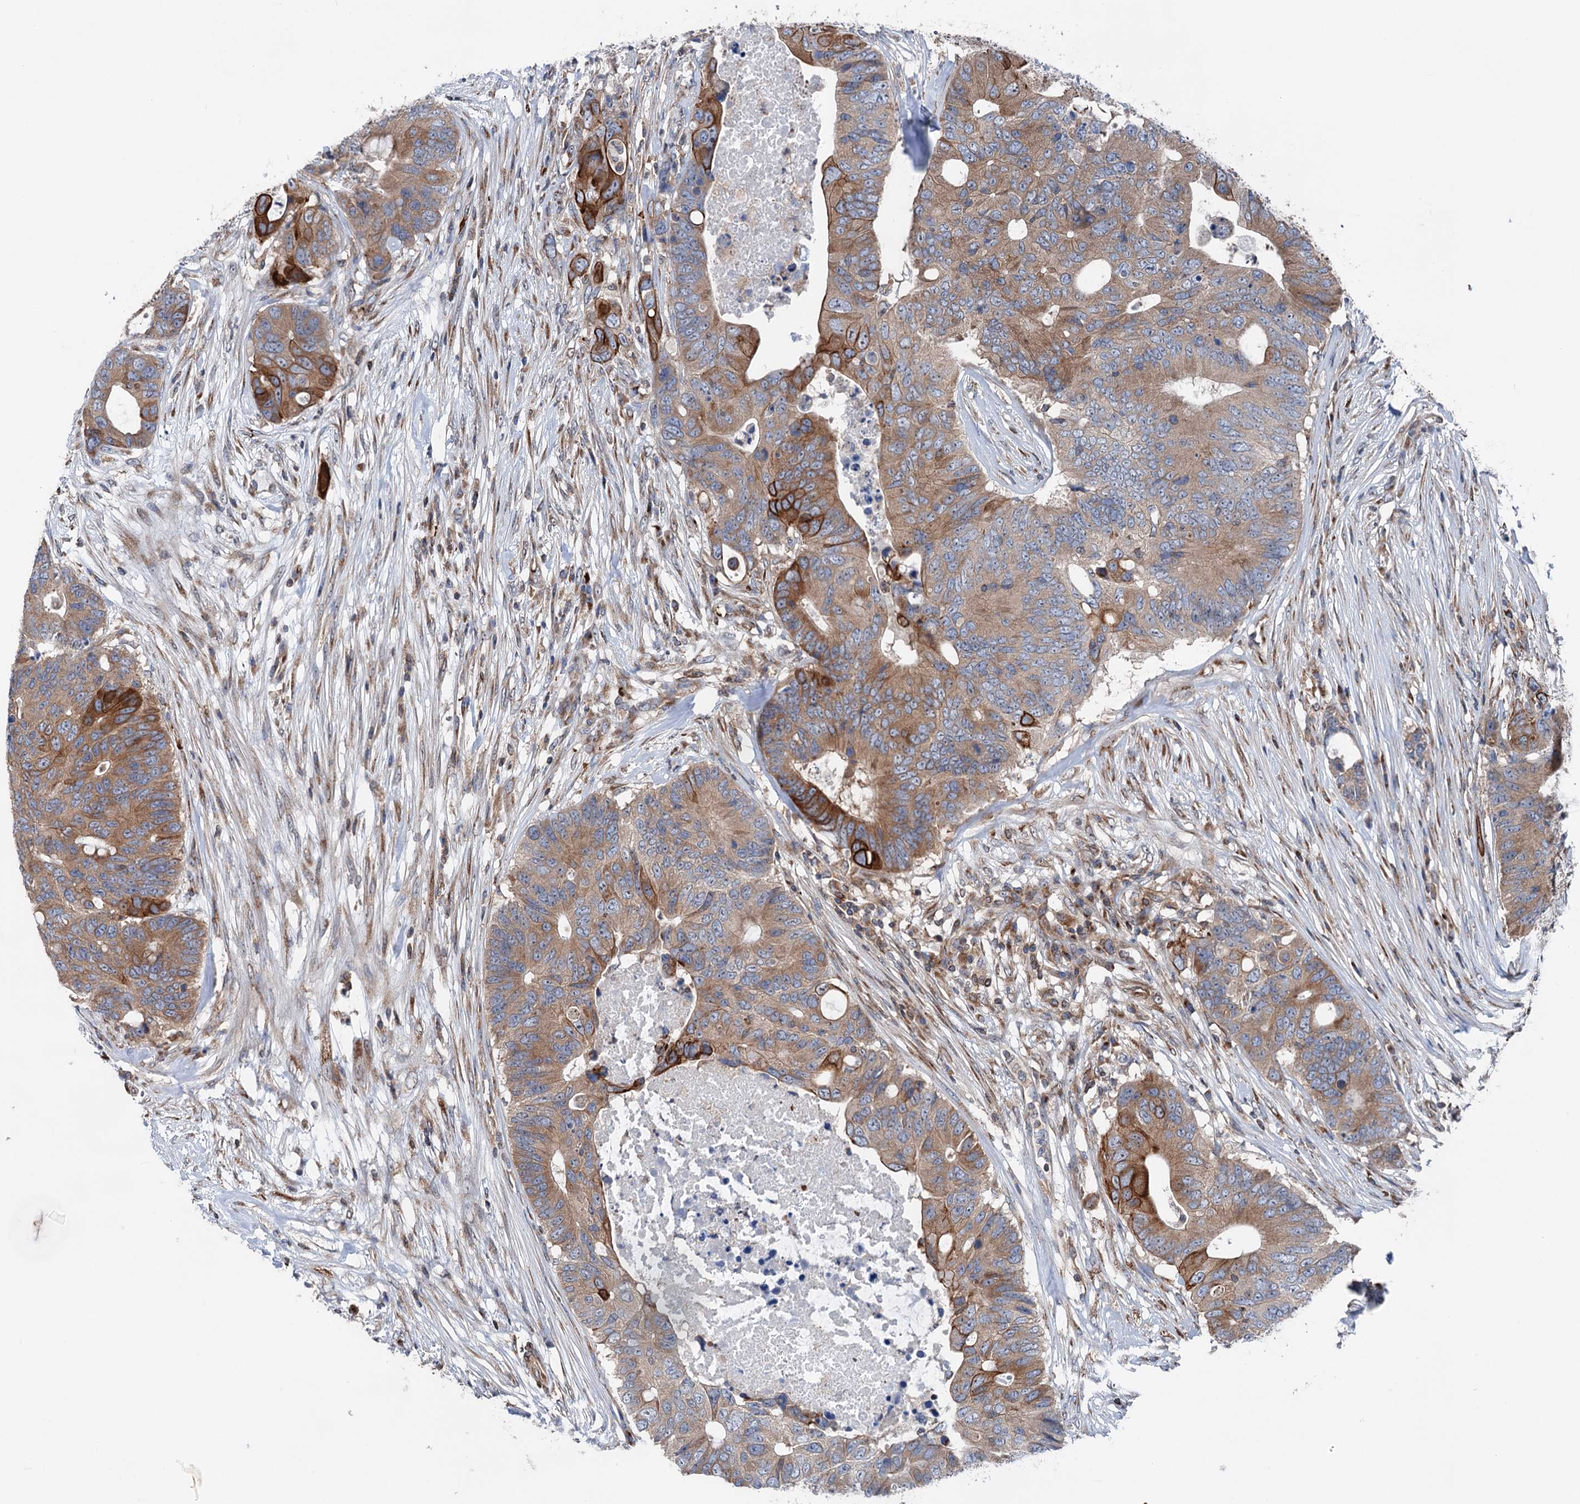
{"staining": {"intensity": "strong", "quantity": "<25%", "location": "cytoplasmic/membranous"}, "tissue": "colorectal cancer", "cell_type": "Tumor cells", "image_type": "cancer", "snomed": [{"axis": "morphology", "description": "Adenocarcinoma, NOS"}, {"axis": "topography", "description": "Colon"}], "caption": "There is medium levels of strong cytoplasmic/membranous staining in tumor cells of adenocarcinoma (colorectal), as demonstrated by immunohistochemical staining (brown color).", "gene": "EIPR1", "patient": {"sex": "male", "age": 71}}